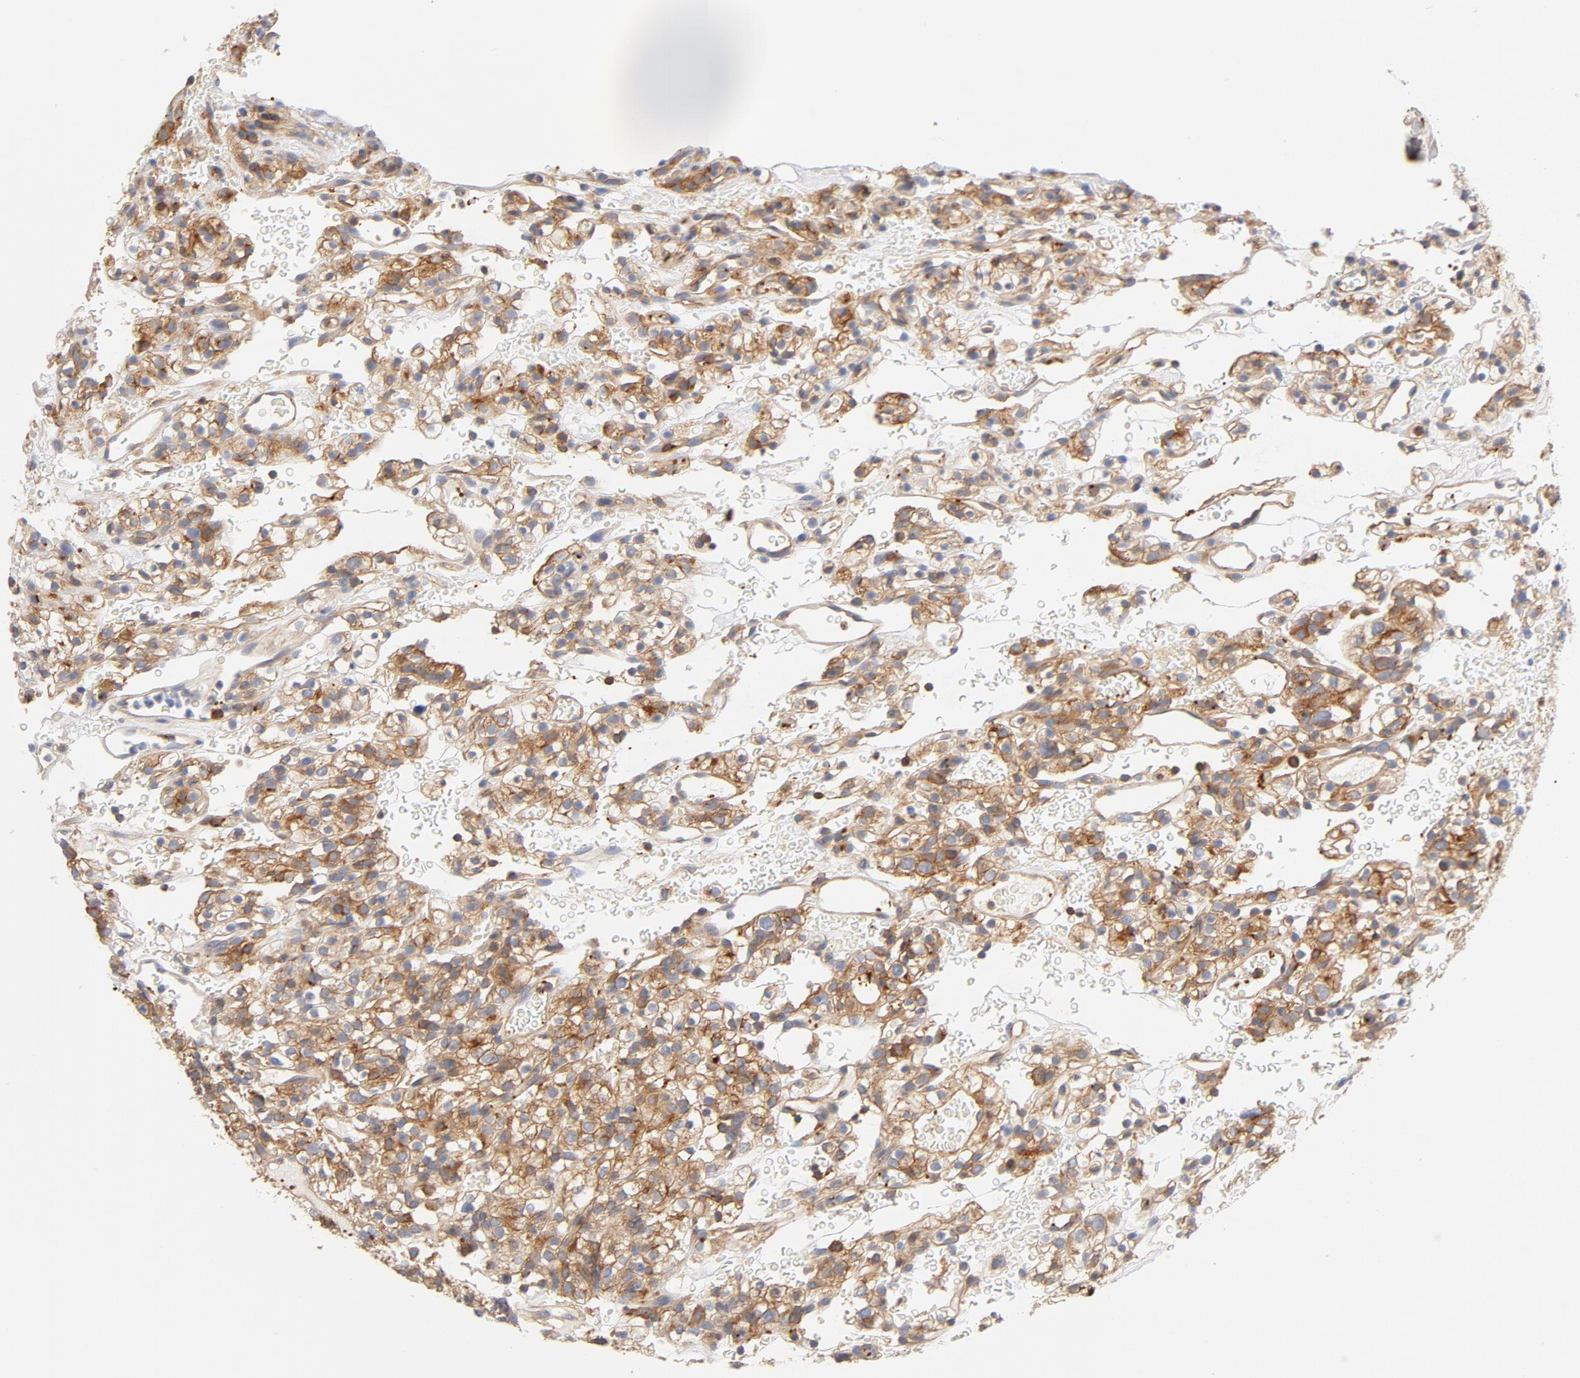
{"staining": {"intensity": "moderate", "quantity": ">75%", "location": "cytoplasmic/membranous"}, "tissue": "renal cancer", "cell_type": "Tumor cells", "image_type": "cancer", "snomed": [{"axis": "morphology", "description": "Normal tissue, NOS"}, {"axis": "morphology", "description": "Adenocarcinoma, NOS"}, {"axis": "topography", "description": "Kidney"}], "caption": "Moderate cytoplasmic/membranous expression for a protein is appreciated in approximately >75% of tumor cells of renal adenocarcinoma using IHC.", "gene": "SRC", "patient": {"sex": "female", "age": 72}}